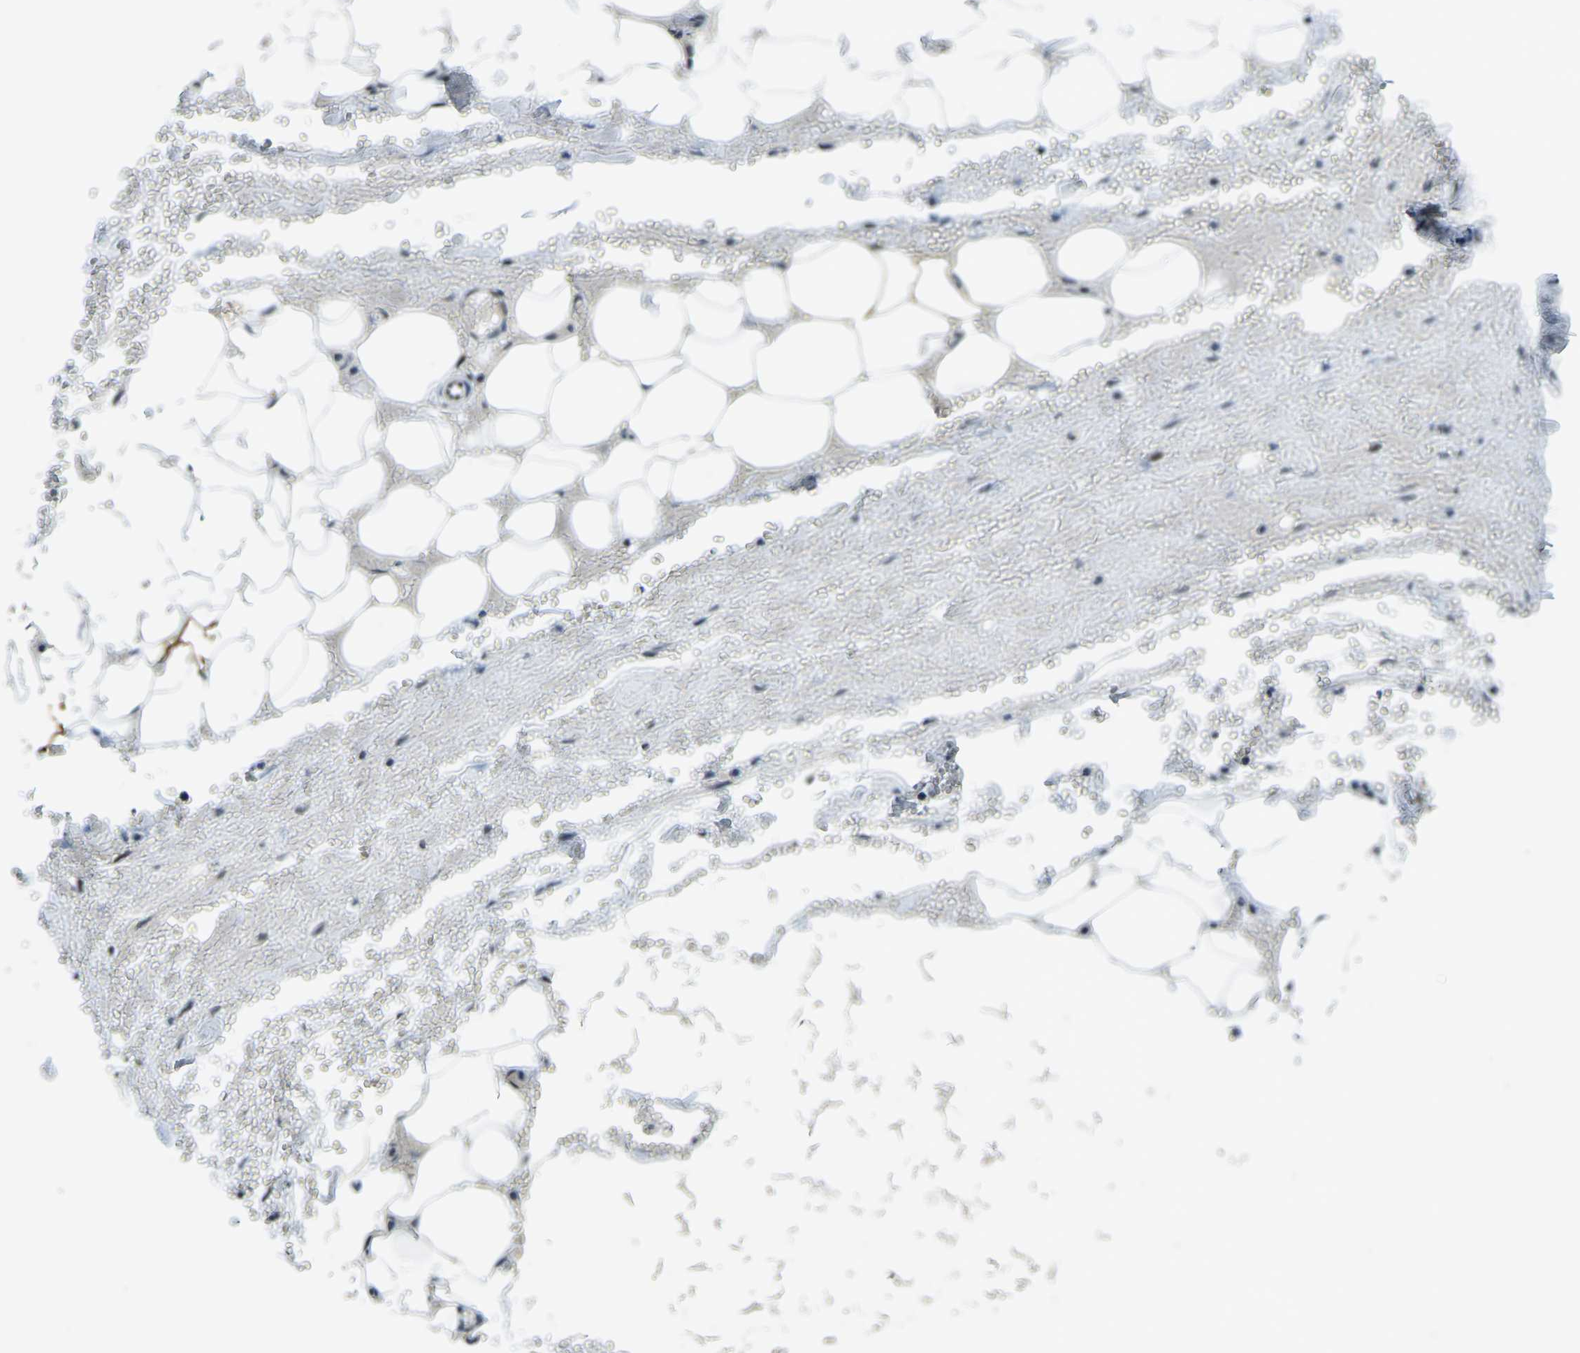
{"staining": {"intensity": "negative", "quantity": "none", "location": "none"}, "tissue": "adipose tissue", "cell_type": "Adipocytes", "image_type": "normal", "snomed": [{"axis": "morphology", "description": "Normal tissue, NOS"}, {"axis": "topography", "description": "Soft tissue"}, {"axis": "topography", "description": "Vascular tissue"}], "caption": "Photomicrograph shows no significant protein staining in adipocytes of unremarkable adipose tissue.", "gene": "ING2", "patient": {"sex": "female", "age": 35}}